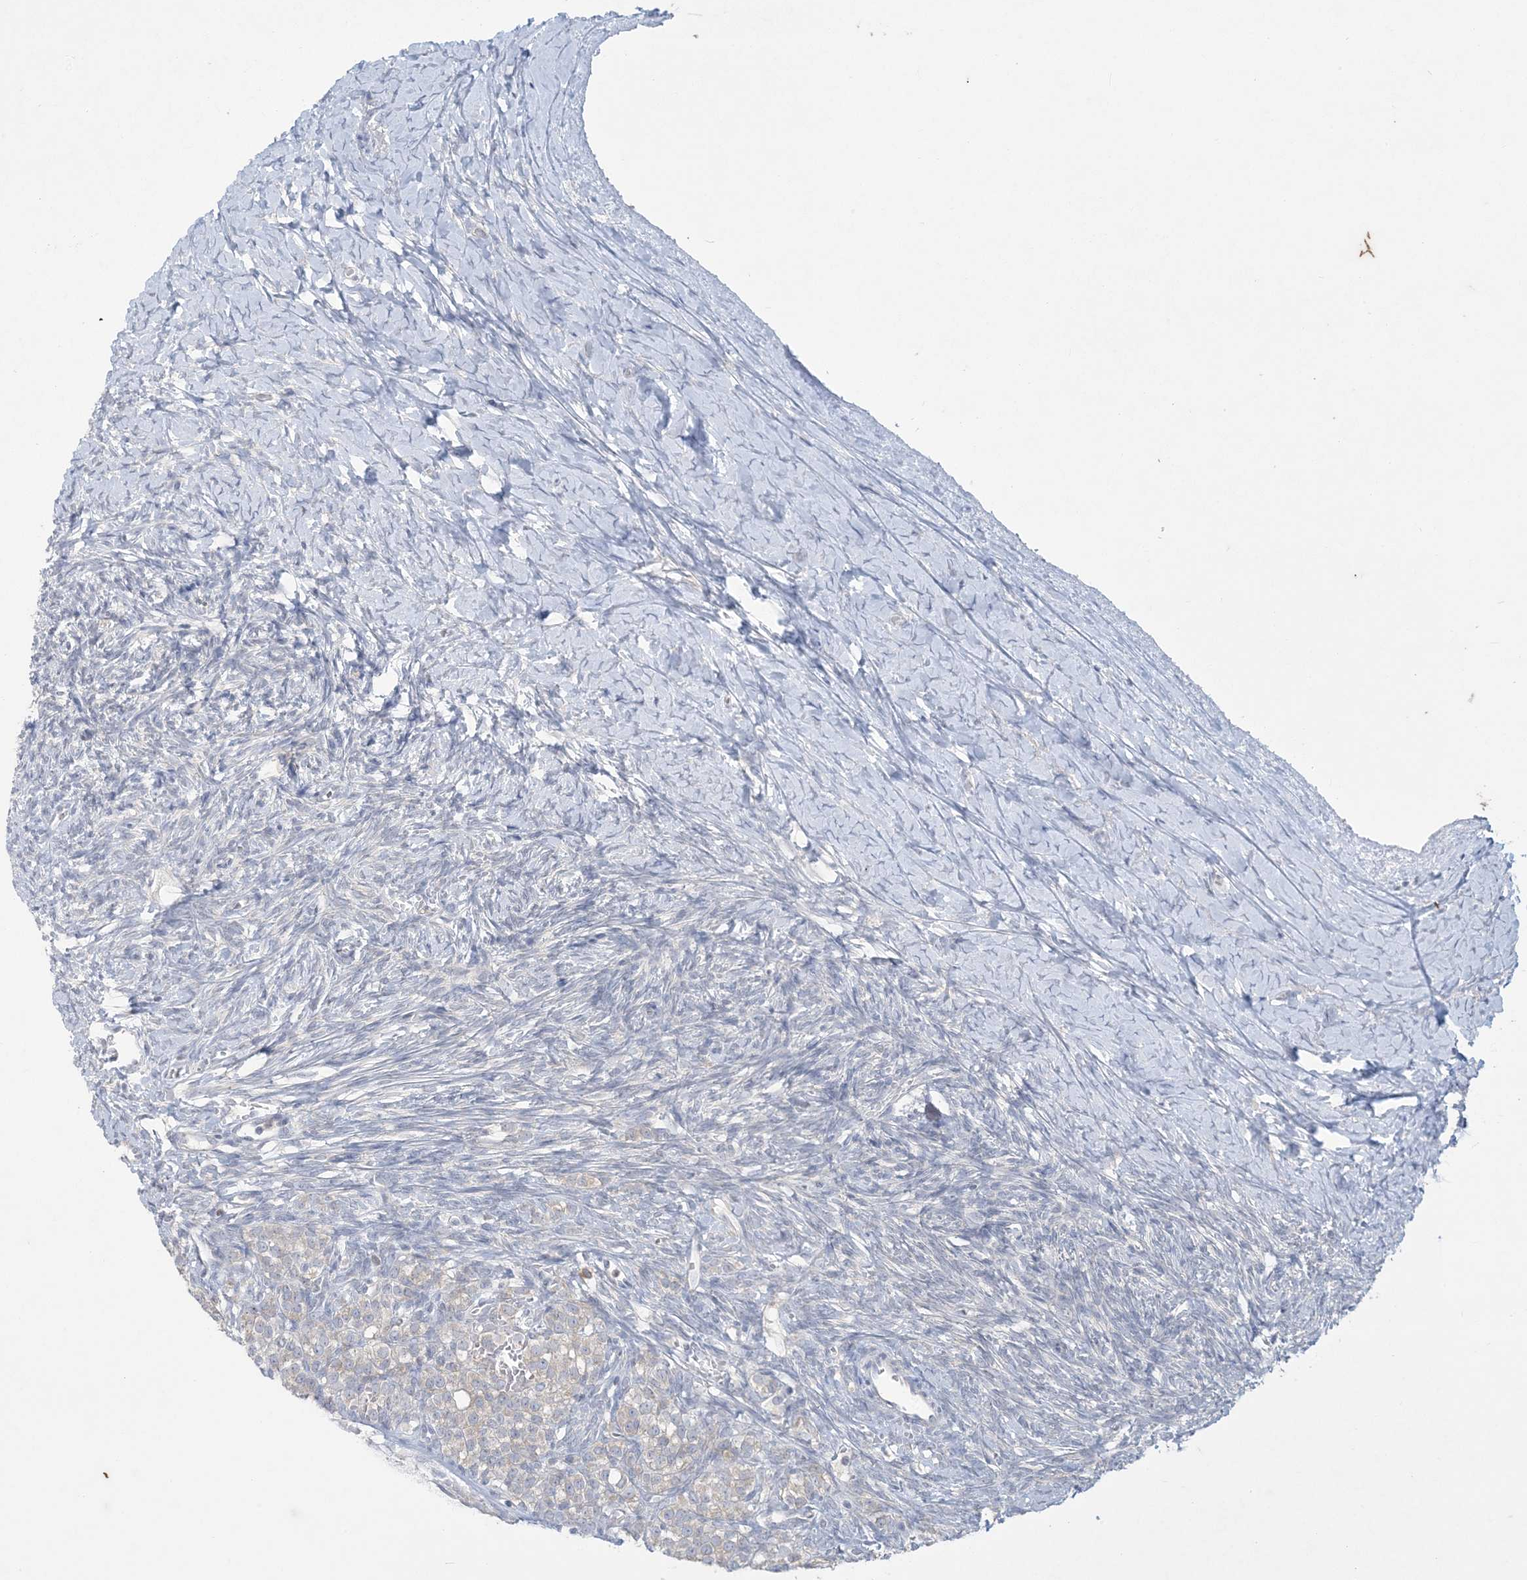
{"staining": {"intensity": "negative", "quantity": "none", "location": "none"}, "tissue": "ovary", "cell_type": "Ovarian stroma cells", "image_type": "normal", "snomed": [{"axis": "morphology", "description": "Normal tissue, NOS"}, {"axis": "morphology", "description": "Developmental malformation"}, {"axis": "topography", "description": "Ovary"}], "caption": "A photomicrograph of human ovary is negative for staining in ovarian stroma cells. (DAB immunohistochemistry (IHC) with hematoxylin counter stain).", "gene": "KIF3A", "patient": {"sex": "female", "age": 39}}